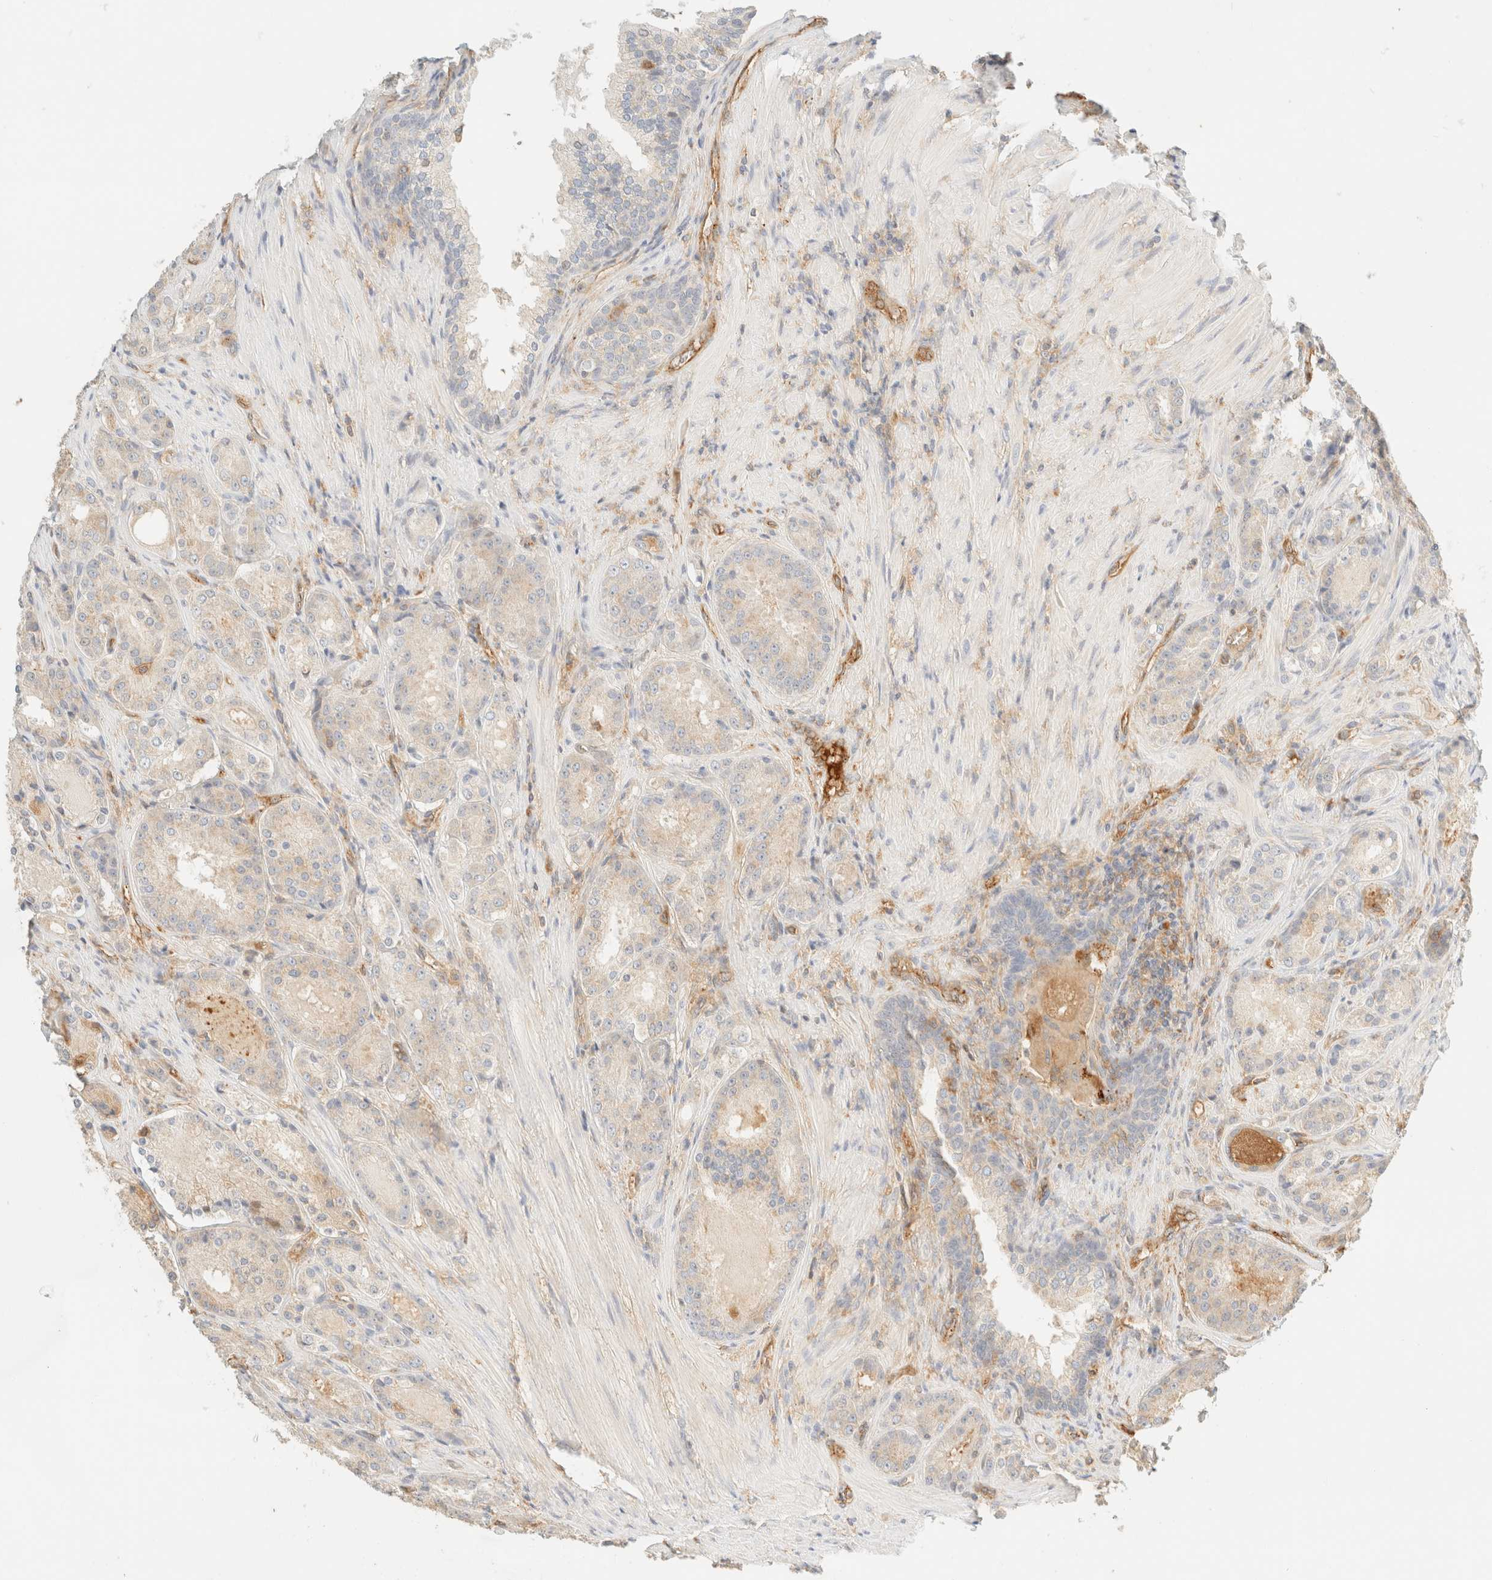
{"staining": {"intensity": "weak", "quantity": "25%-75%", "location": "cytoplasmic/membranous"}, "tissue": "prostate cancer", "cell_type": "Tumor cells", "image_type": "cancer", "snomed": [{"axis": "morphology", "description": "Adenocarcinoma, High grade"}, {"axis": "topography", "description": "Prostate"}], "caption": "A photomicrograph of human high-grade adenocarcinoma (prostate) stained for a protein demonstrates weak cytoplasmic/membranous brown staining in tumor cells.", "gene": "FHOD1", "patient": {"sex": "male", "age": 60}}